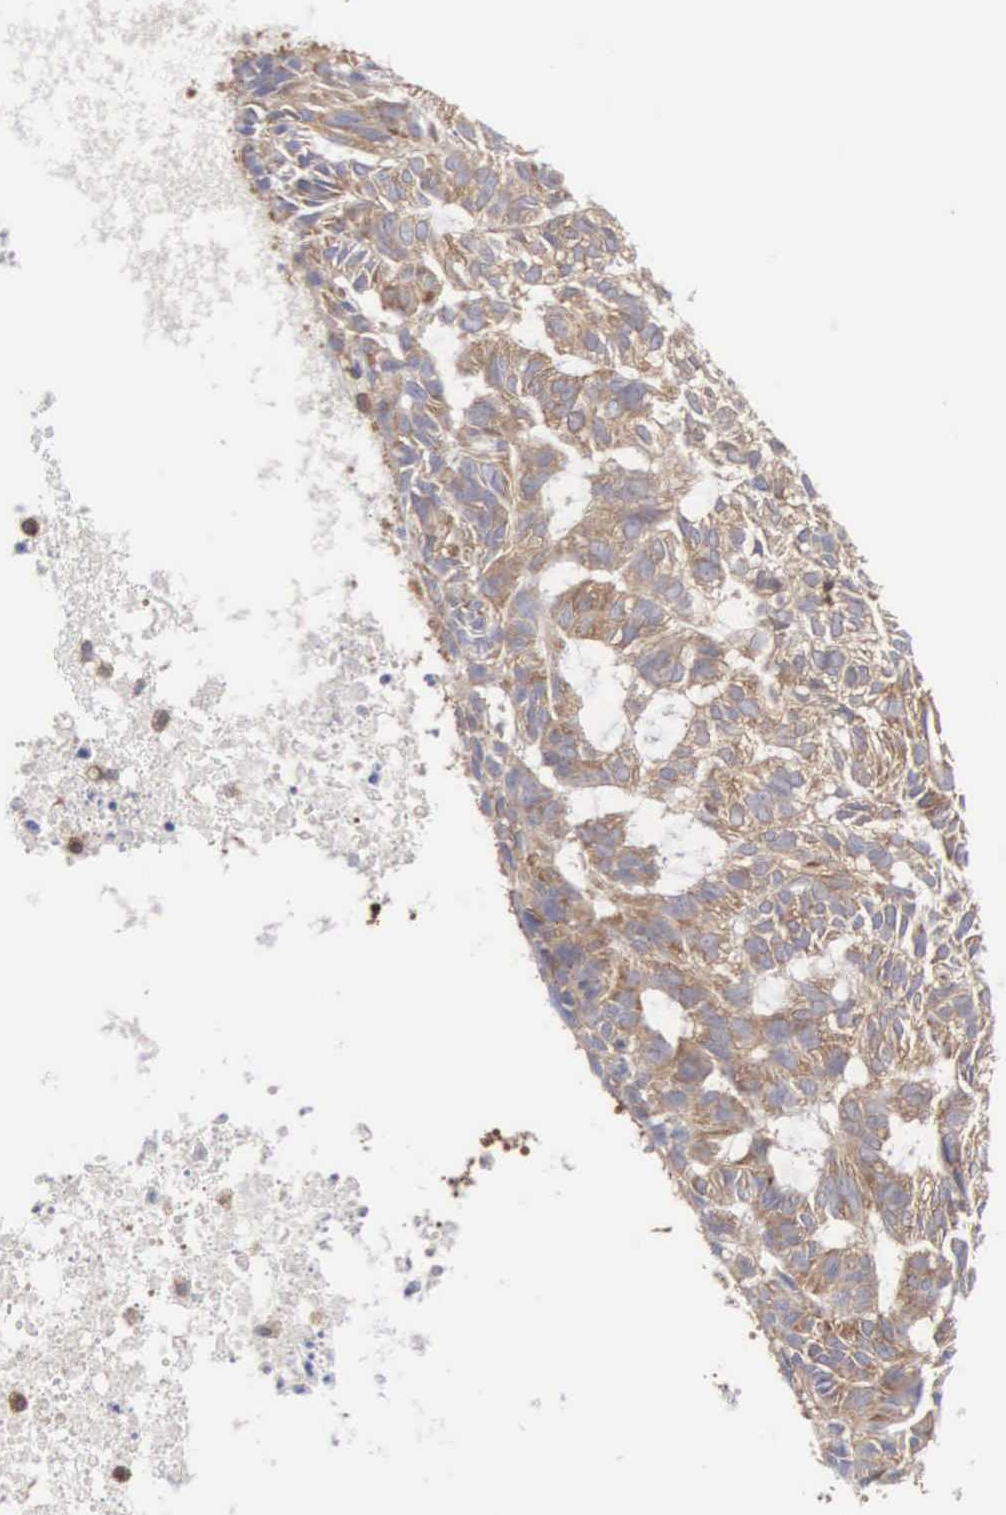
{"staining": {"intensity": "moderate", "quantity": ">75%", "location": "cytoplasmic/membranous"}, "tissue": "skin cancer", "cell_type": "Tumor cells", "image_type": "cancer", "snomed": [{"axis": "morphology", "description": "Basal cell carcinoma"}, {"axis": "topography", "description": "Skin"}], "caption": "Approximately >75% of tumor cells in human skin cancer exhibit moderate cytoplasmic/membranous protein staining as visualized by brown immunohistochemical staining.", "gene": "SH3BP1", "patient": {"sex": "male", "age": 75}}